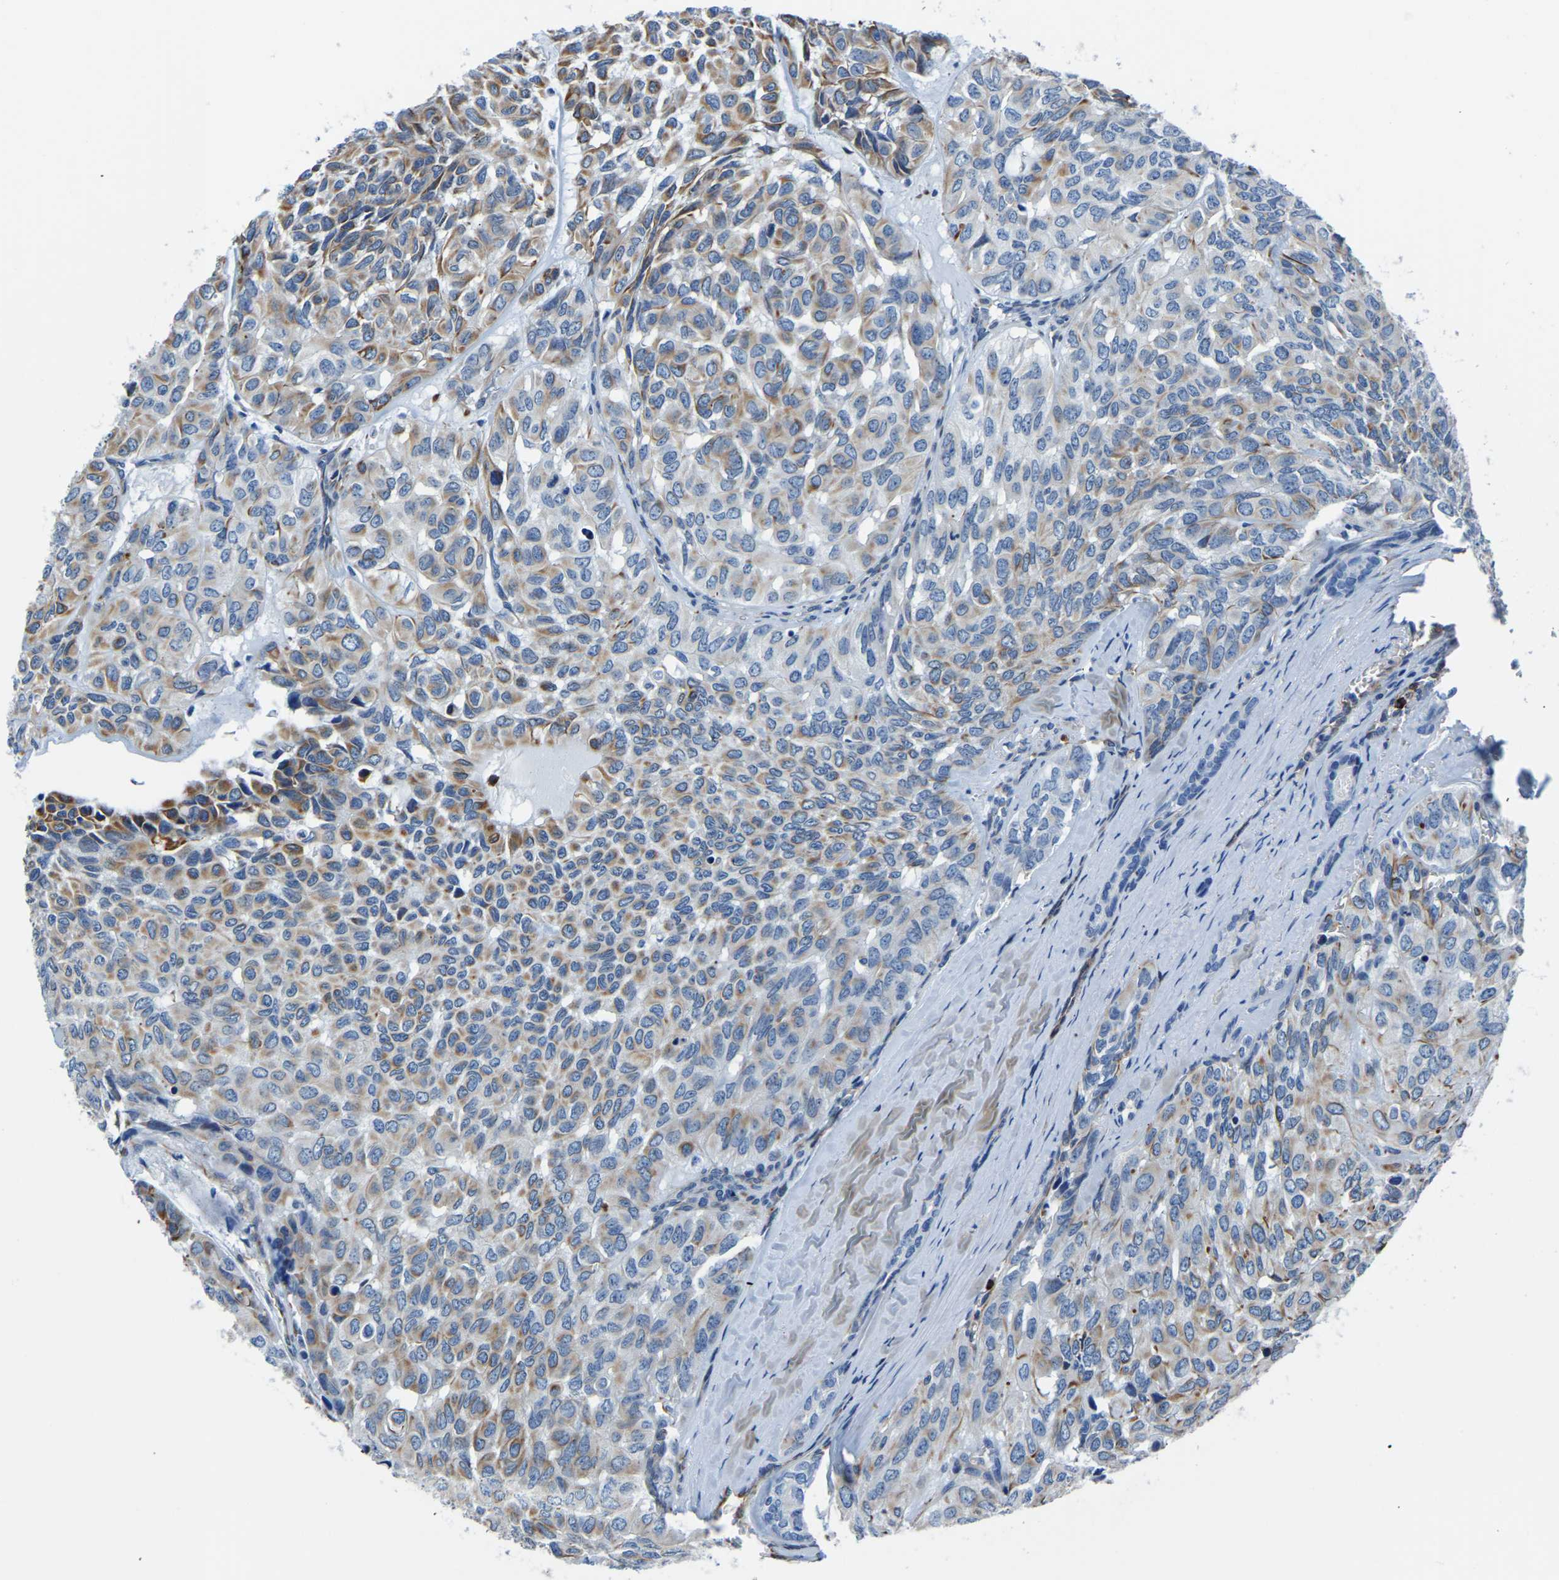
{"staining": {"intensity": "moderate", "quantity": "<25%", "location": "cytoplasmic/membranous"}, "tissue": "head and neck cancer", "cell_type": "Tumor cells", "image_type": "cancer", "snomed": [{"axis": "morphology", "description": "Adenocarcinoma, NOS"}, {"axis": "topography", "description": "Salivary gland, NOS"}, {"axis": "topography", "description": "Head-Neck"}], "caption": "DAB immunohistochemical staining of head and neck cancer (adenocarcinoma) demonstrates moderate cytoplasmic/membranous protein staining in about <25% of tumor cells.", "gene": "MS4A3", "patient": {"sex": "female", "age": 76}}